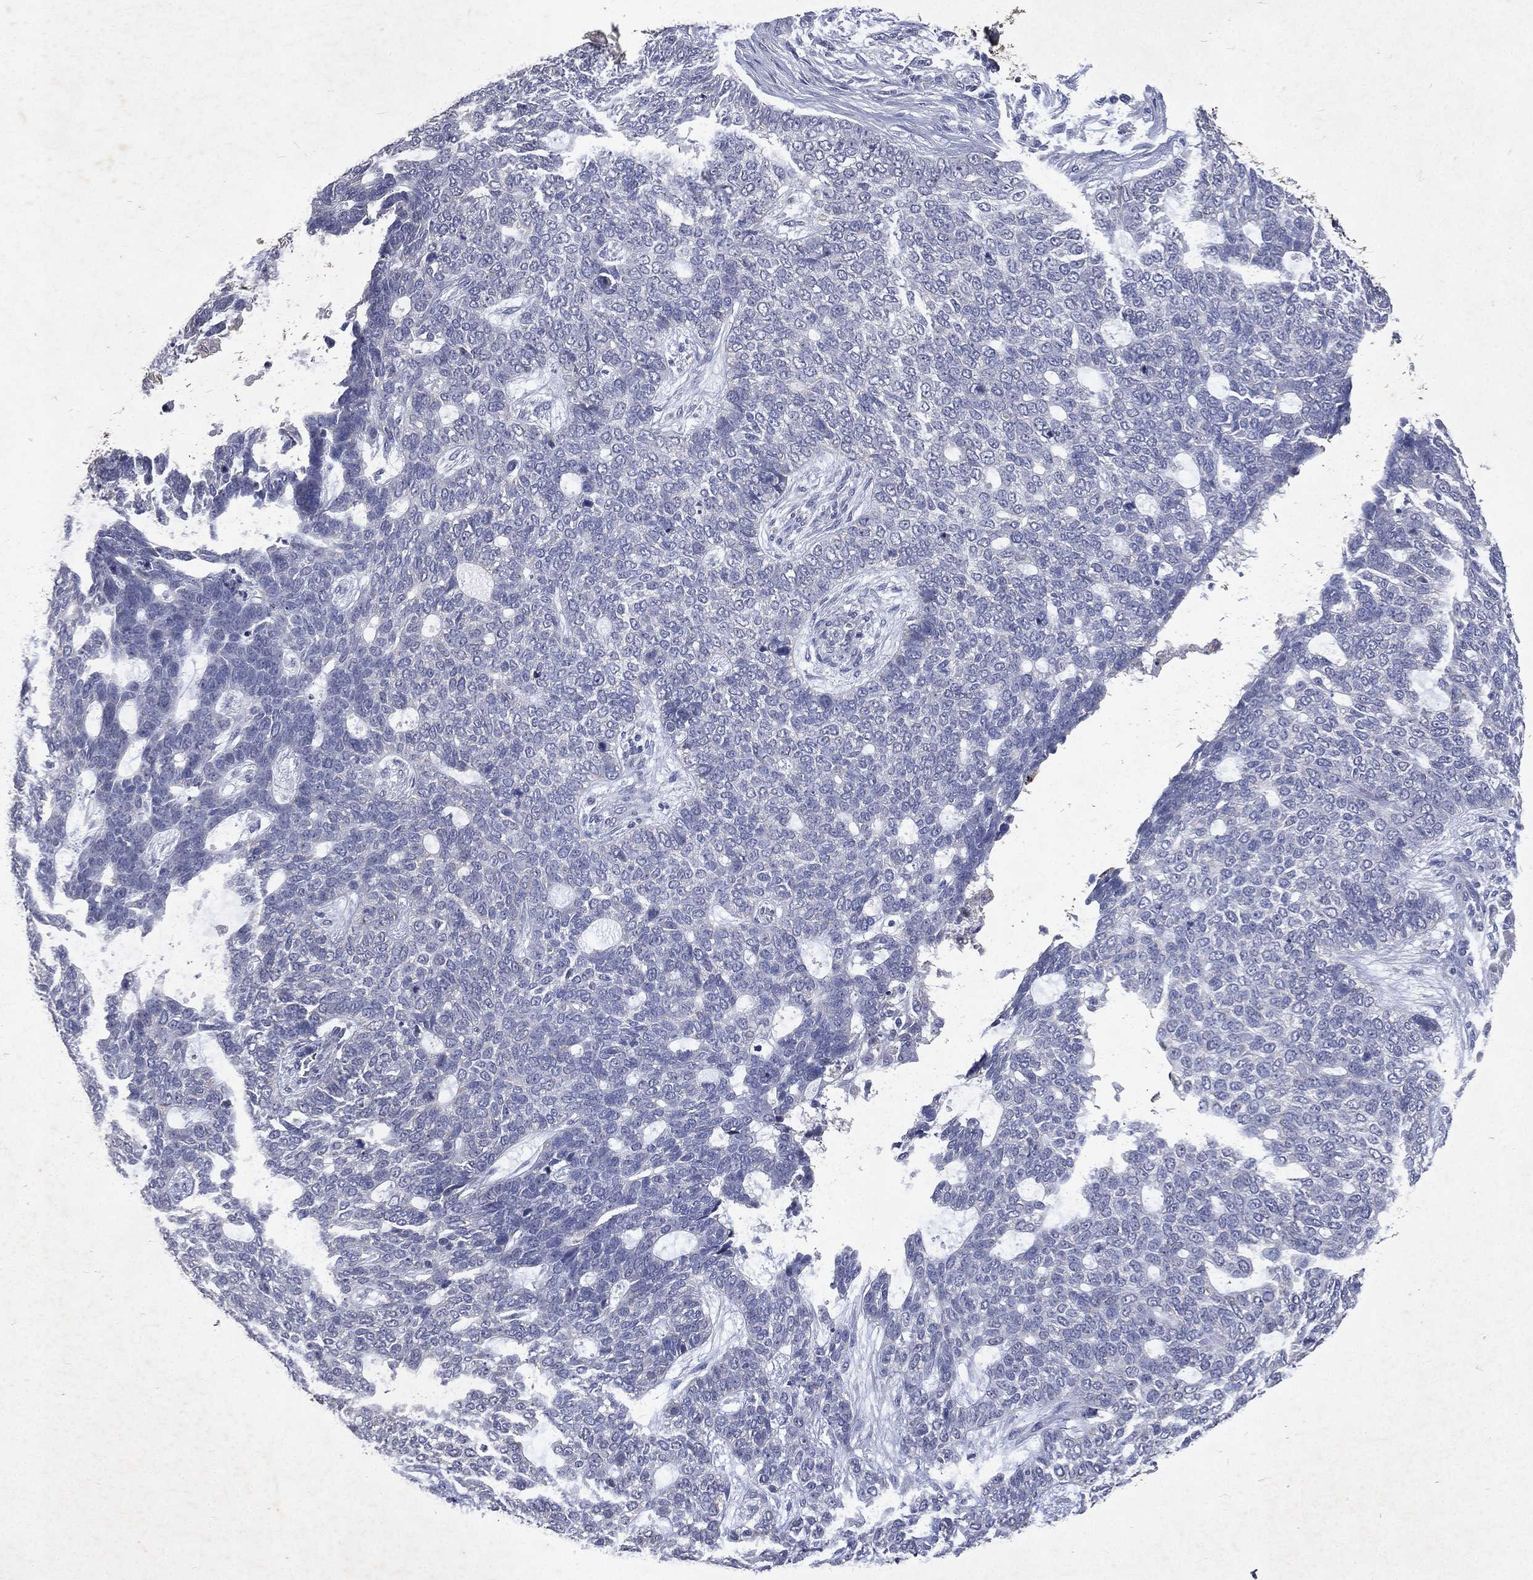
{"staining": {"intensity": "negative", "quantity": "none", "location": "none"}, "tissue": "skin cancer", "cell_type": "Tumor cells", "image_type": "cancer", "snomed": [{"axis": "morphology", "description": "Basal cell carcinoma"}, {"axis": "topography", "description": "Skin"}], "caption": "The micrograph exhibits no staining of tumor cells in skin cancer.", "gene": "SLC34A2", "patient": {"sex": "female", "age": 69}}